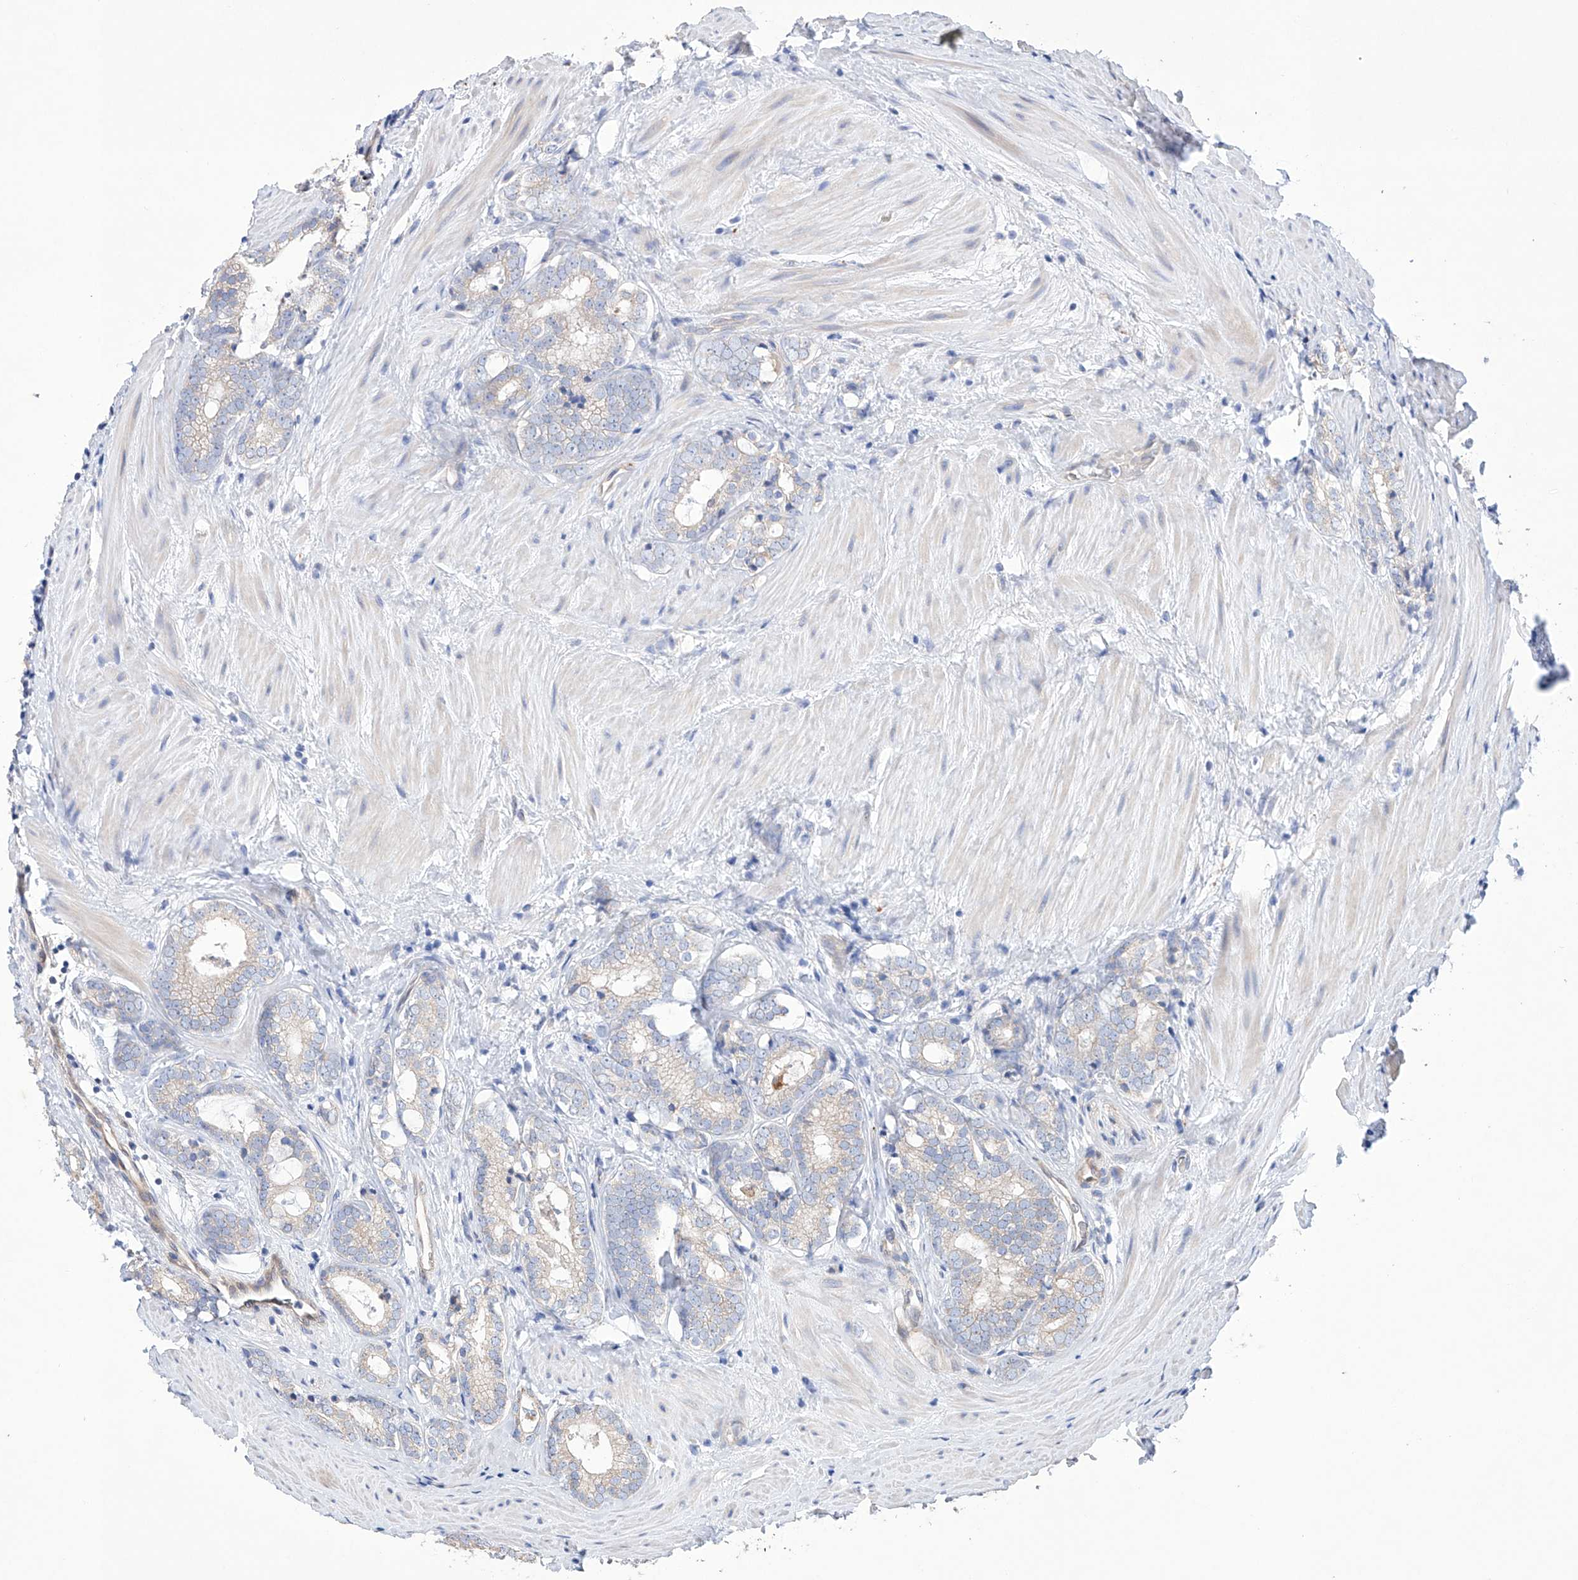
{"staining": {"intensity": "negative", "quantity": "none", "location": "none"}, "tissue": "prostate cancer", "cell_type": "Tumor cells", "image_type": "cancer", "snomed": [{"axis": "morphology", "description": "Adenocarcinoma, High grade"}, {"axis": "topography", "description": "Prostate"}], "caption": "DAB immunohistochemical staining of high-grade adenocarcinoma (prostate) shows no significant positivity in tumor cells. (DAB immunohistochemistry, high magnification).", "gene": "AFG1L", "patient": {"sex": "male", "age": 63}}